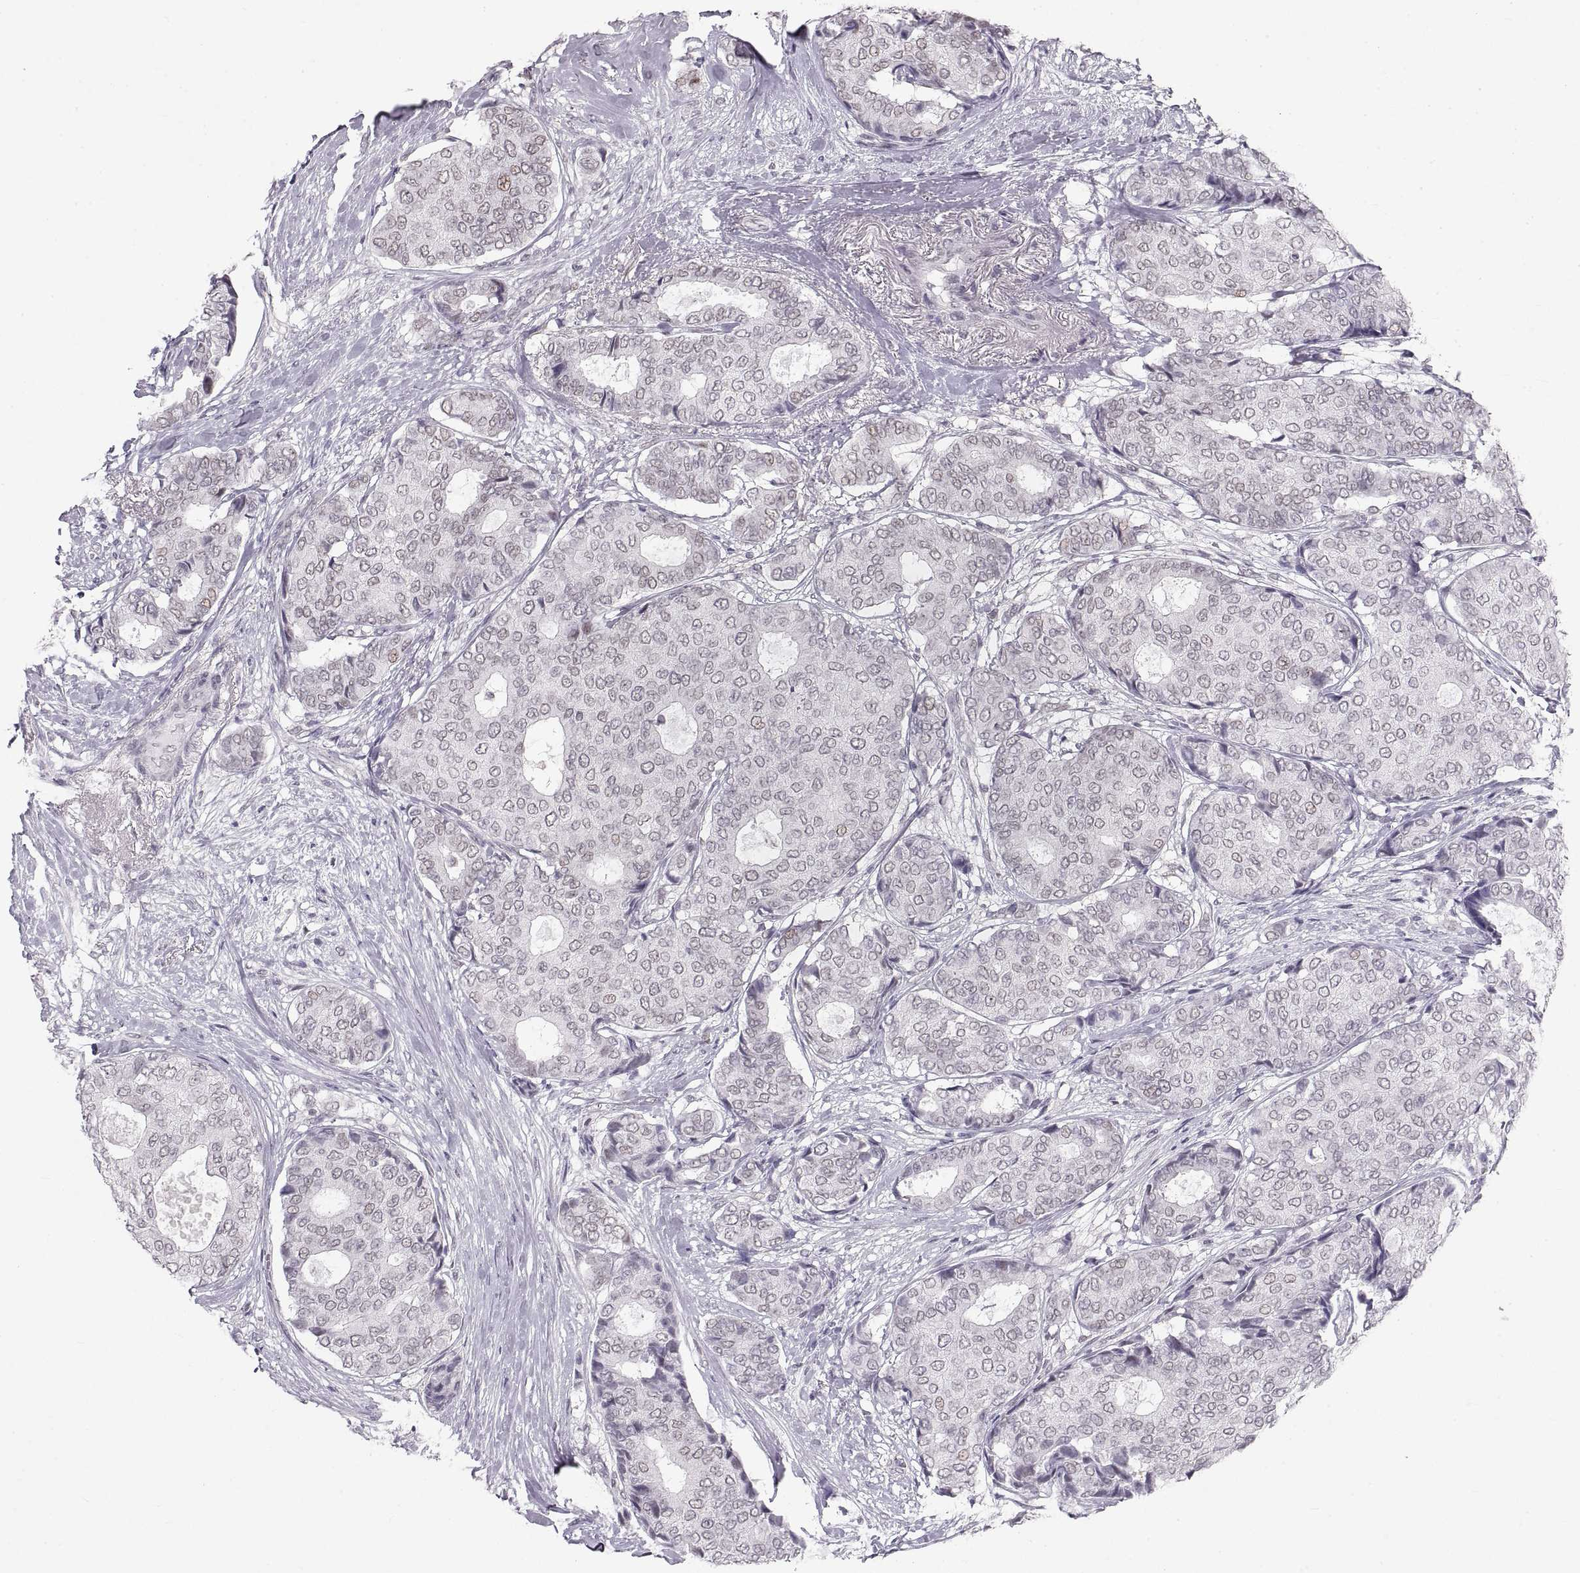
{"staining": {"intensity": "negative", "quantity": "none", "location": "none"}, "tissue": "breast cancer", "cell_type": "Tumor cells", "image_type": "cancer", "snomed": [{"axis": "morphology", "description": "Duct carcinoma"}, {"axis": "topography", "description": "Breast"}], "caption": "Tumor cells are negative for brown protein staining in breast cancer.", "gene": "NANOS3", "patient": {"sex": "female", "age": 75}}